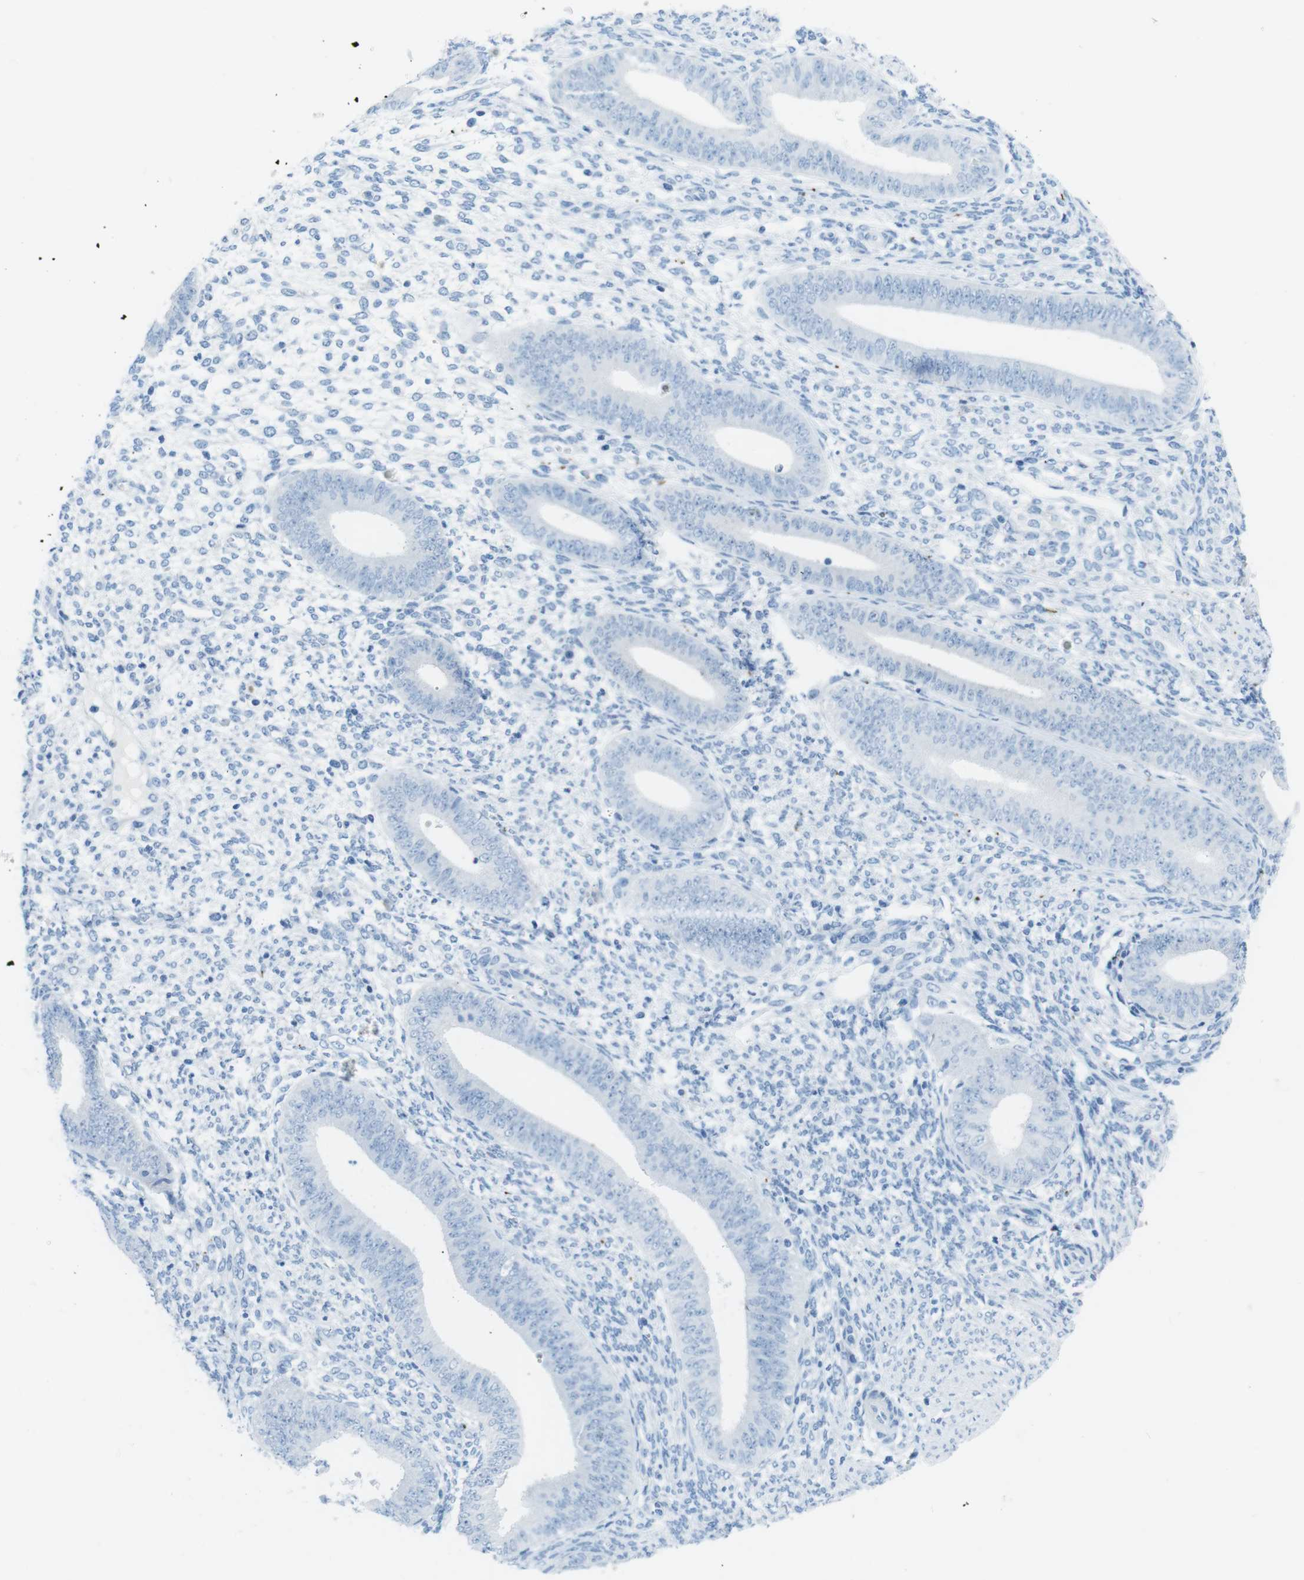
{"staining": {"intensity": "negative", "quantity": "none", "location": "none"}, "tissue": "endometrium", "cell_type": "Cells in endometrial stroma", "image_type": "normal", "snomed": [{"axis": "morphology", "description": "Normal tissue, NOS"}, {"axis": "topography", "description": "Endometrium"}], "caption": "The photomicrograph shows no staining of cells in endometrial stroma in normal endometrium.", "gene": "GAP43", "patient": {"sex": "female", "age": 35}}